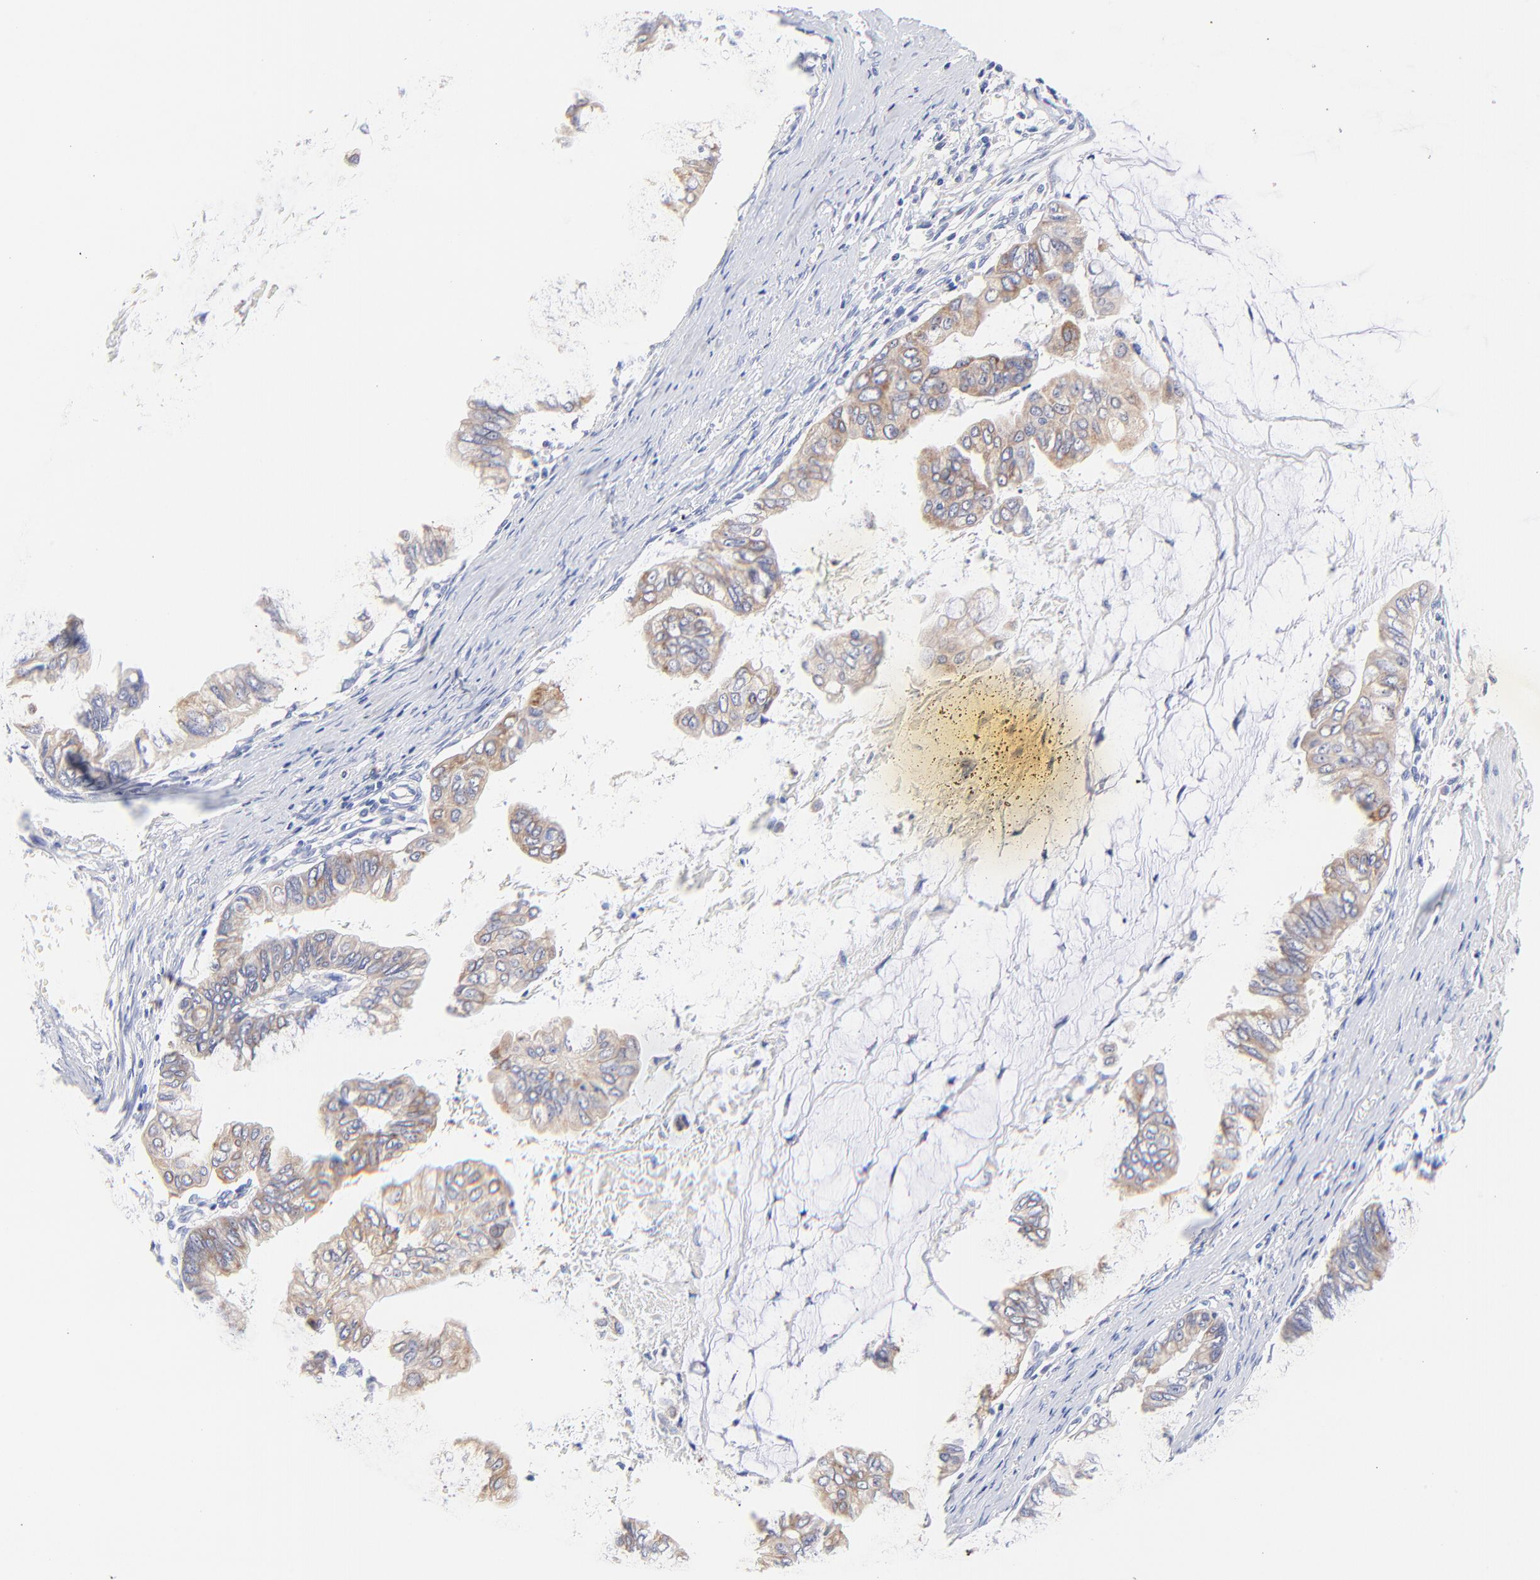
{"staining": {"intensity": "moderate", "quantity": "25%-75%", "location": "cytoplasmic/membranous"}, "tissue": "stomach cancer", "cell_type": "Tumor cells", "image_type": "cancer", "snomed": [{"axis": "morphology", "description": "Adenocarcinoma, NOS"}, {"axis": "topography", "description": "Stomach, upper"}], "caption": "High-magnification brightfield microscopy of stomach cancer stained with DAB (3,3'-diaminobenzidine) (brown) and counterstained with hematoxylin (blue). tumor cells exhibit moderate cytoplasmic/membranous positivity is appreciated in approximately25%-75% of cells.", "gene": "EBP", "patient": {"sex": "male", "age": 80}}